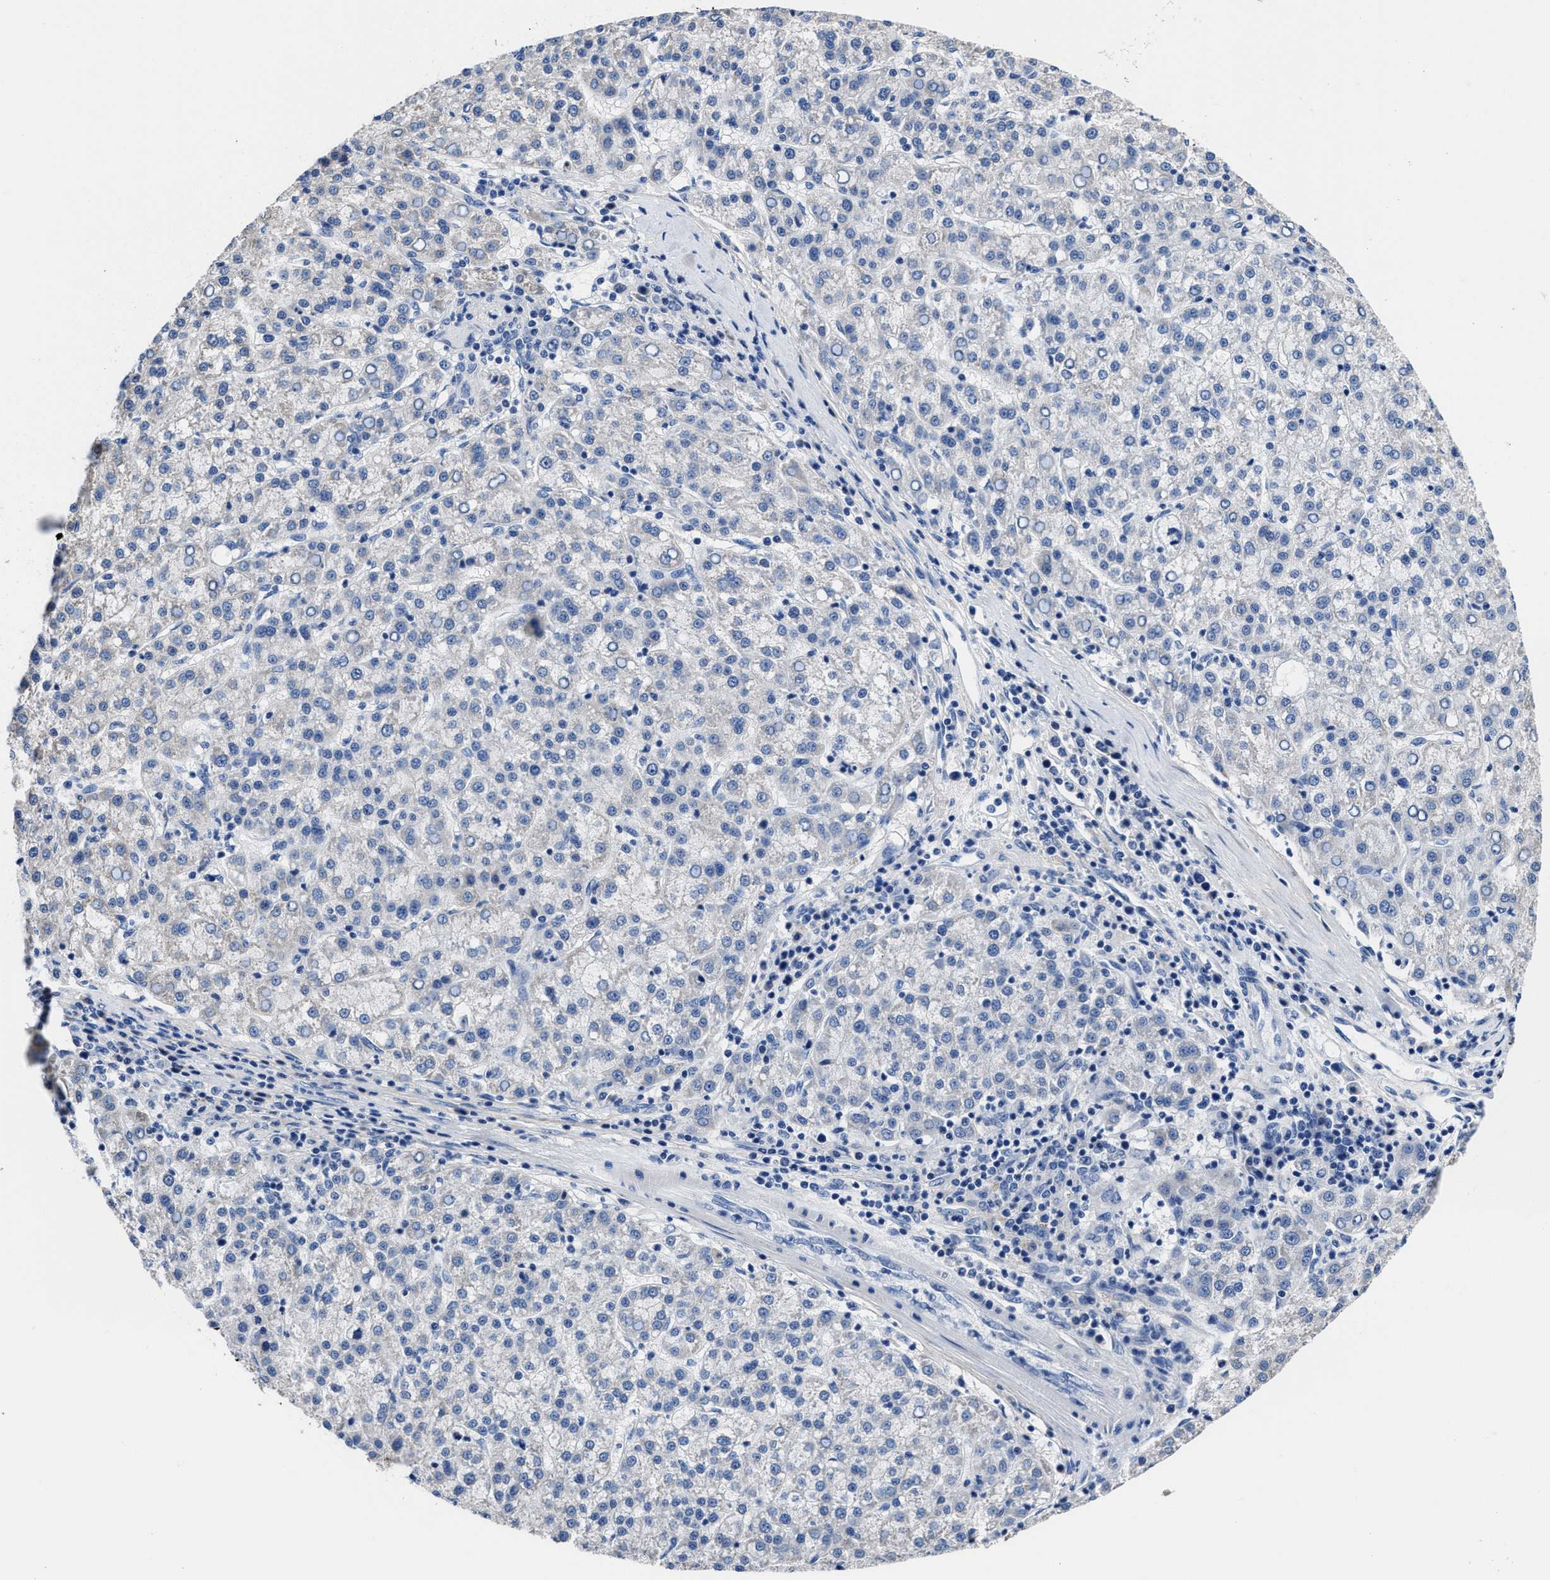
{"staining": {"intensity": "negative", "quantity": "none", "location": "none"}, "tissue": "liver cancer", "cell_type": "Tumor cells", "image_type": "cancer", "snomed": [{"axis": "morphology", "description": "Carcinoma, Hepatocellular, NOS"}, {"axis": "topography", "description": "Liver"}], "caption": "IHC photomicrograph of neoplastic tissue: hepatocellular carcinoma (liver) stained with DAB (3,3'-diaminobenzidine) displays no significant protein expression in tumor cells.", "gene": "HOOK1", "patient": {"sex": "female", "age": 58}}